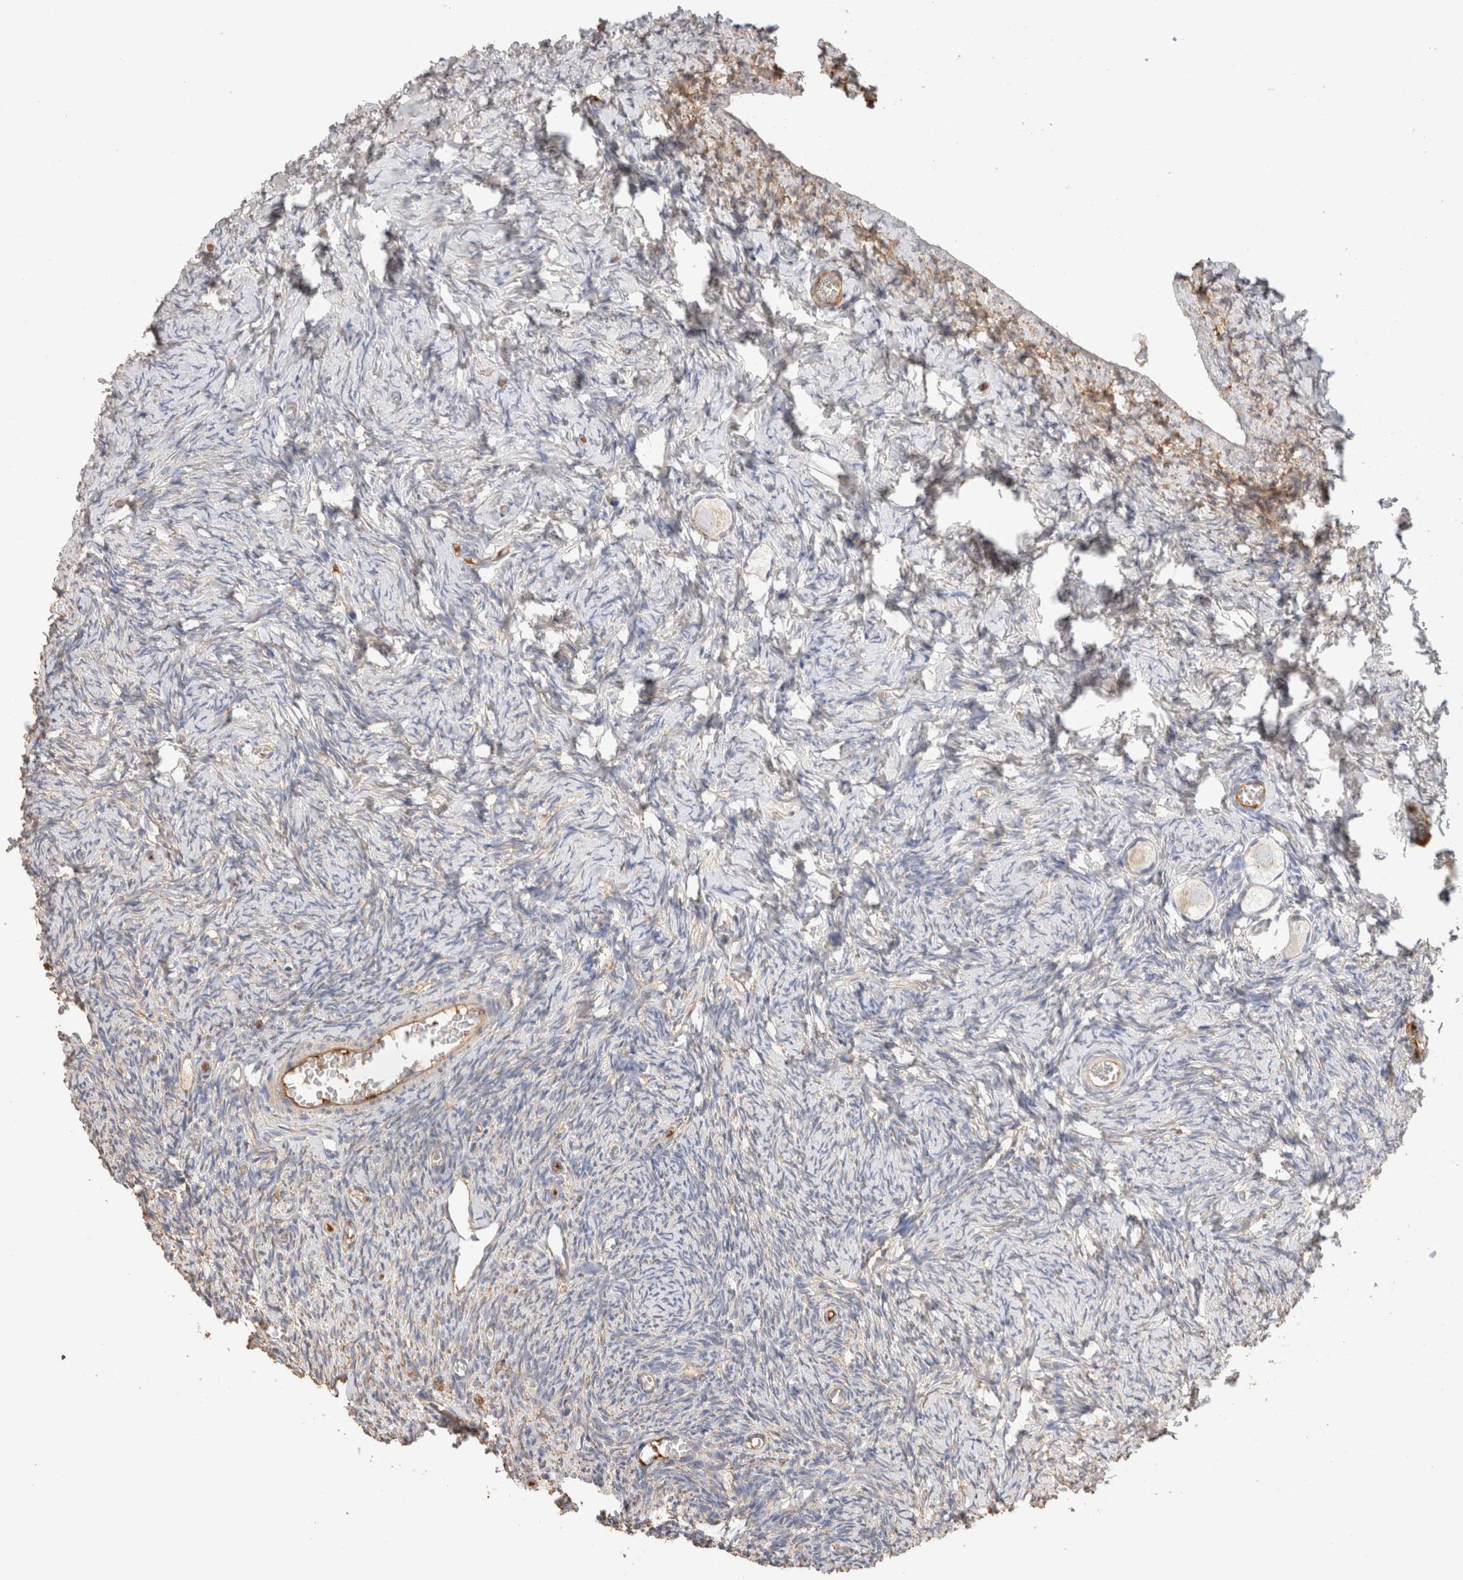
{"staining": {"intensity": "weak", "quantity": "<25%", "location": "cytoplasmic/membranous"}, "tissue": "ovary", "cell_type": "Follicle cells", "image_type": "normal", "snomed": [{"axis": "morphology", "description": "Normal tissue, NOS"}, {"axis": "topography", "description": "Ovary"}], "caption": "A high-resolution photomicrograph shows immunohistochemistry staining of unremarkable ovary, which reveals no significant positivity in follicle cells.", "gene": "PROS1", "patient": {"sex": "female", "age": 27}}